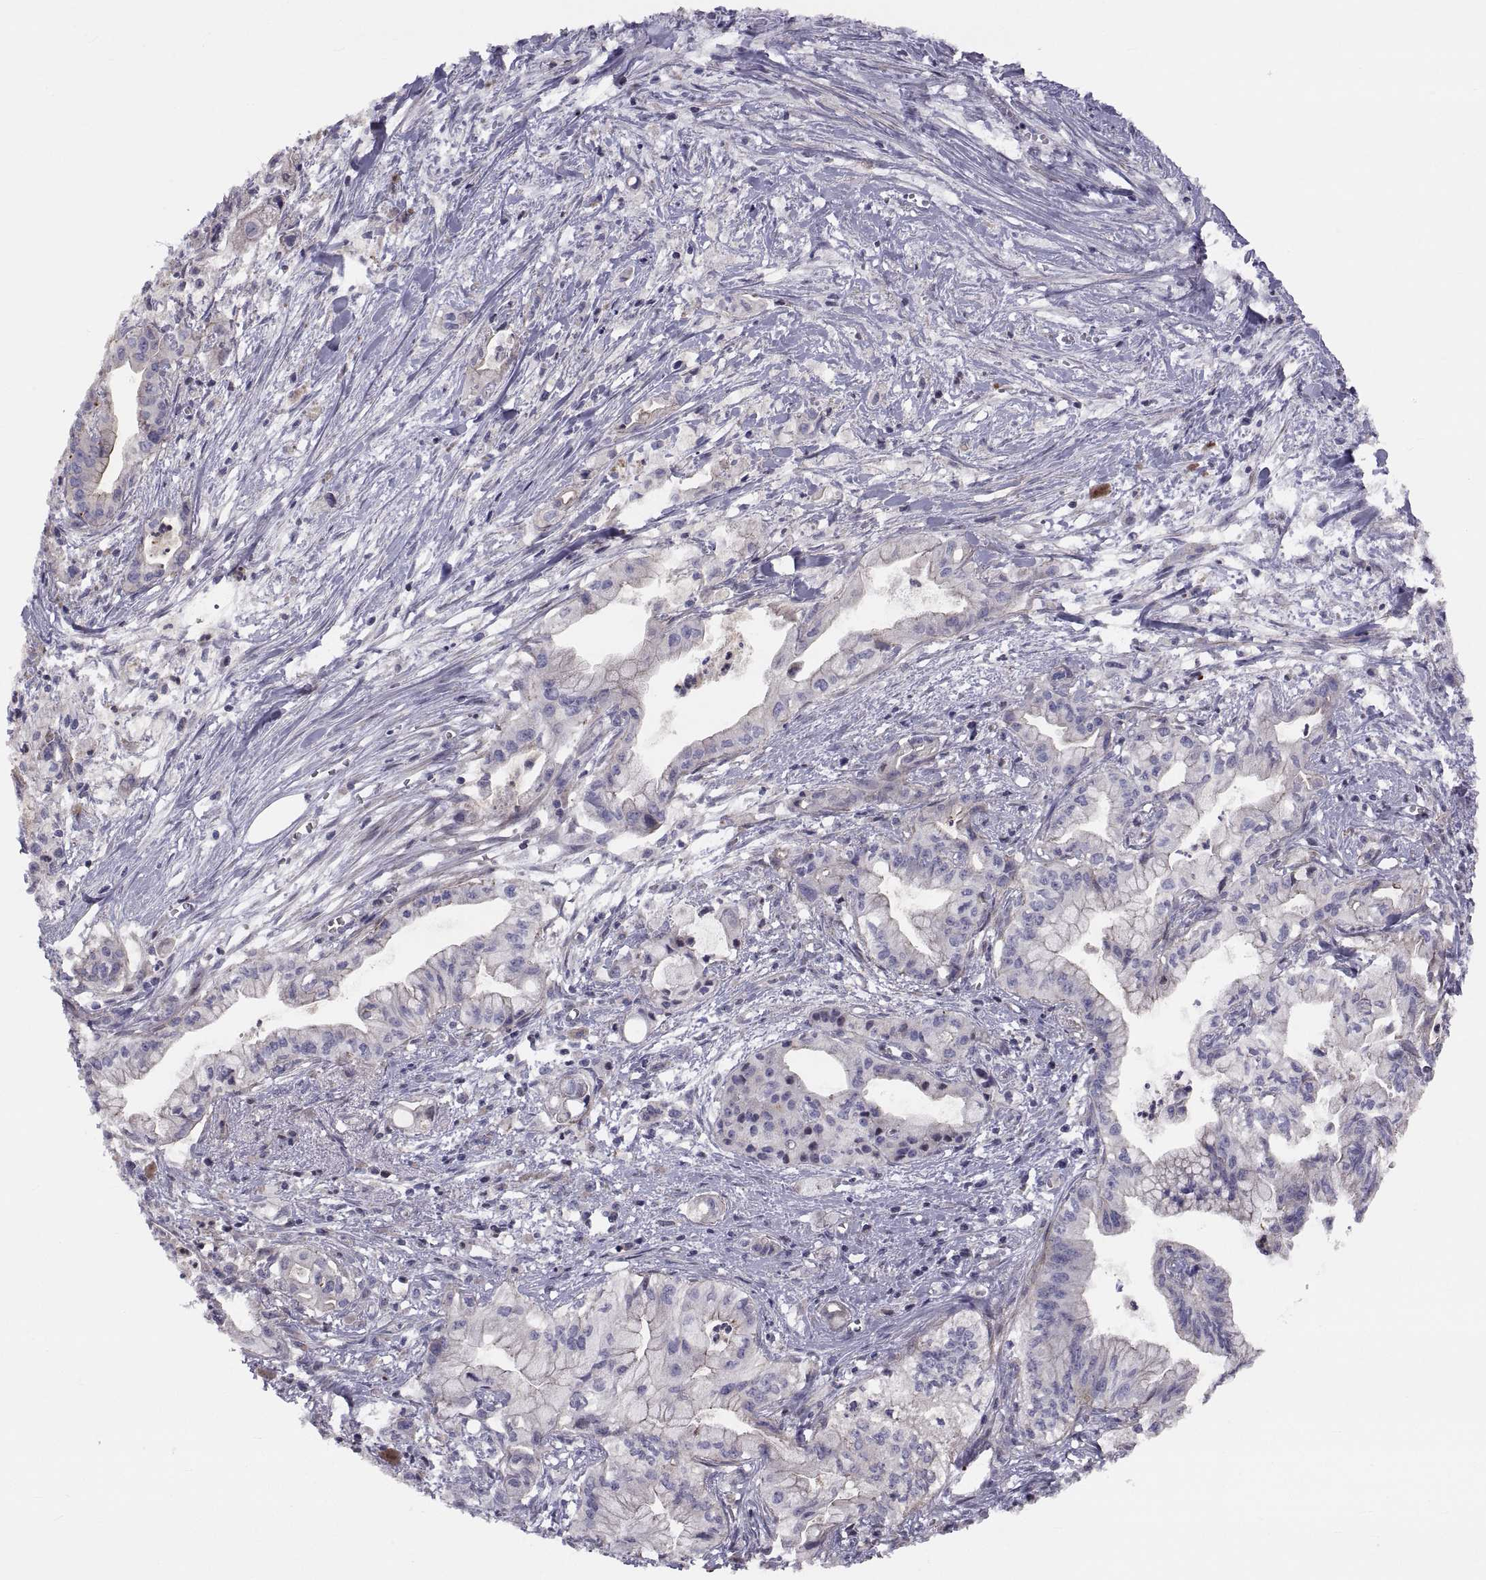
{"staining": {"intensity": "moderate", "quantity": "<25%", "location": "cytoplasmic/membranous"}, "tissue": "pancreatic cancer", "cell_type": "Tumor cells", "image_type": "cancer", "snomed": [{"axis": "morphology", "description": "Adenocarcinoma, NOS"}, {"axis": "topography", "description": "Pancreas"}], "caption": "Immunohistochemical staining of pancreatic cancer exhibits moderate cytoplasmic/membranous protein staining in approximately <25% of tumor cells.", "gene": "ANO1", "patient": {"sex": "male", "age": 71}}